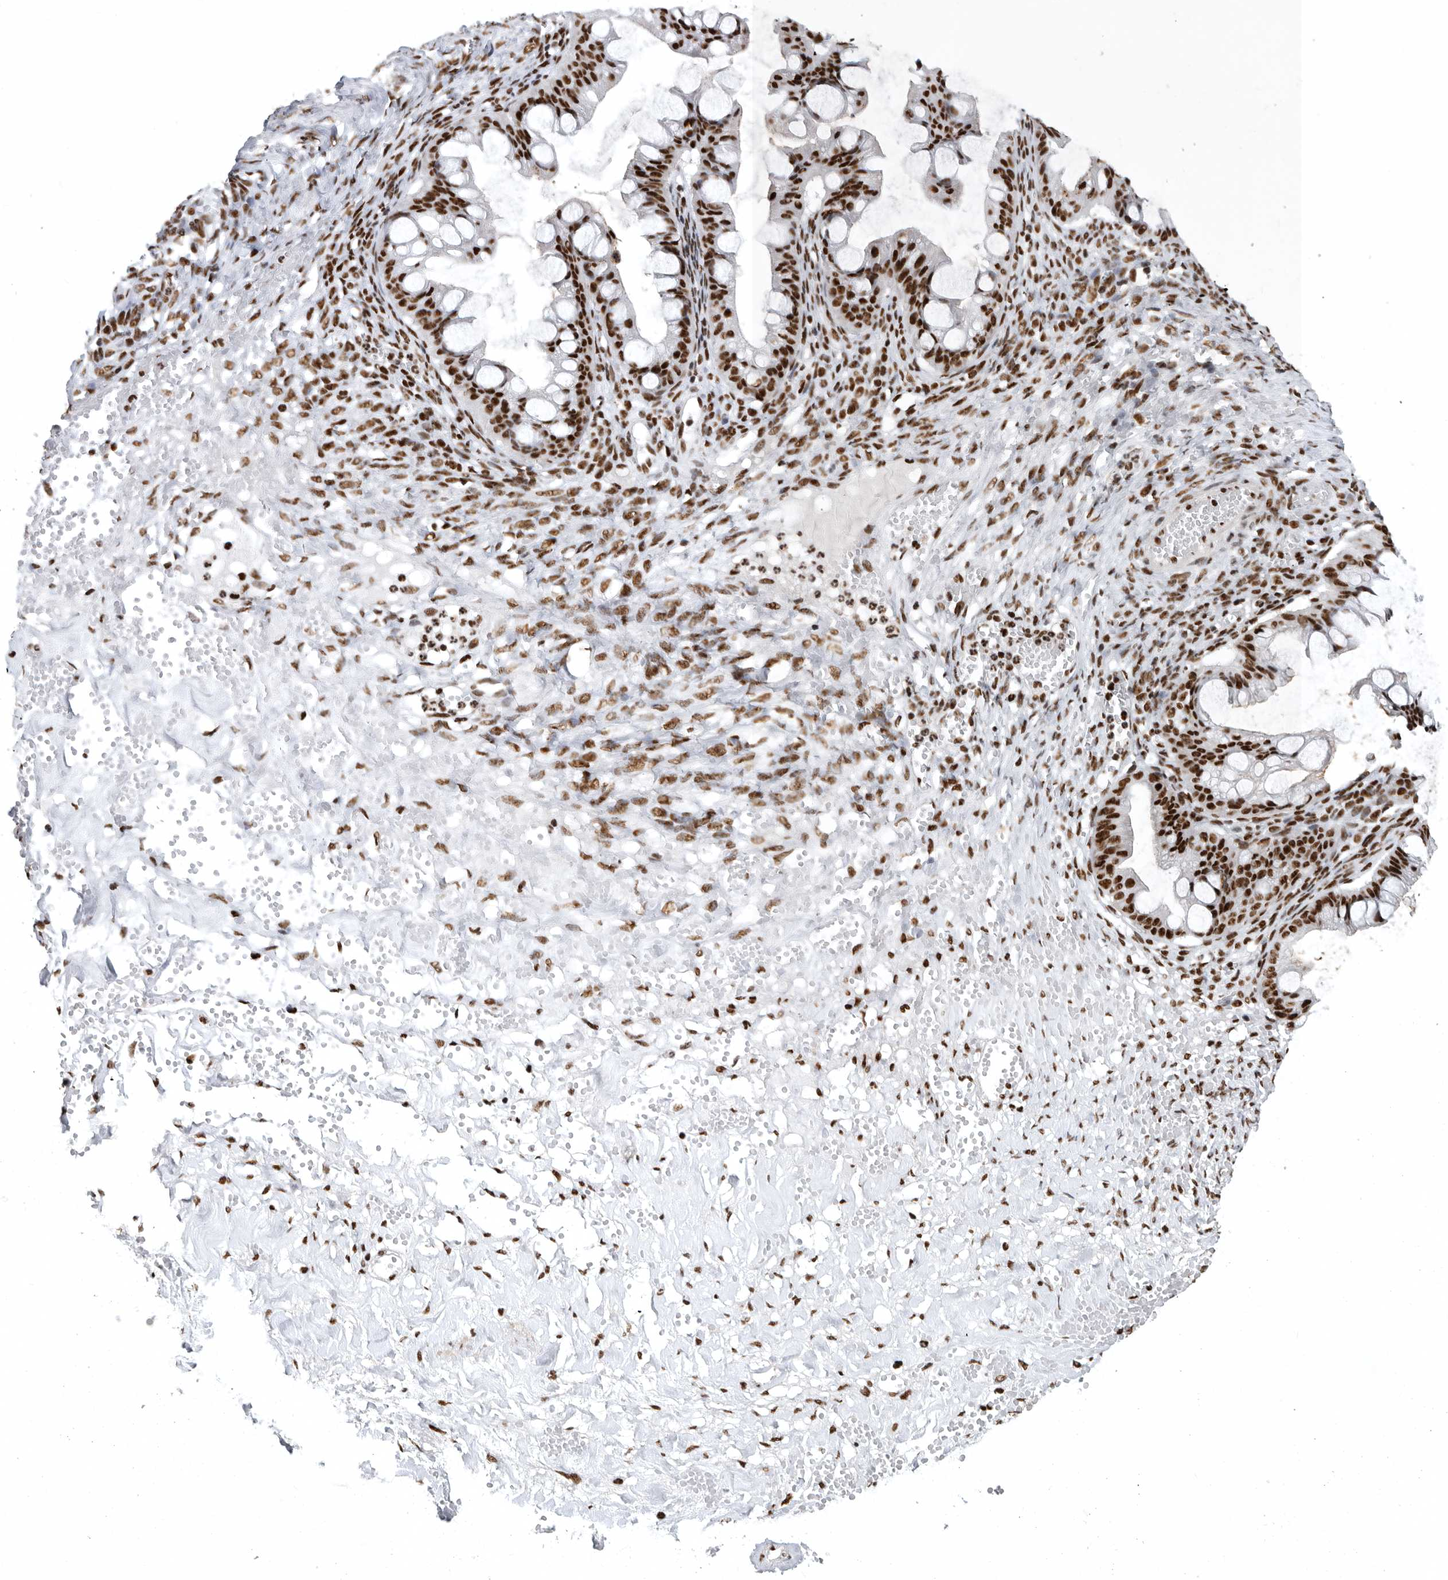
{"staining": {"intensity": "strong", "quantity": ">75%", "location": "nuclear"}, "tissue": "ovarian cancer", "cell_type": "Tumor cells", "image_type": "cancer", "snomed": [{"axis": "morphology", "description": "Cystadenocarcinoma, mucinous, NOS"}, {"axis": "topography", "description": "Ovary"}], "caption": "Ovarian cancer stained with a protein marker demonstrates strong staining in tumor cells.", "gene": "BCLAF1", "patient": {"sex": "female", "age": 73}}